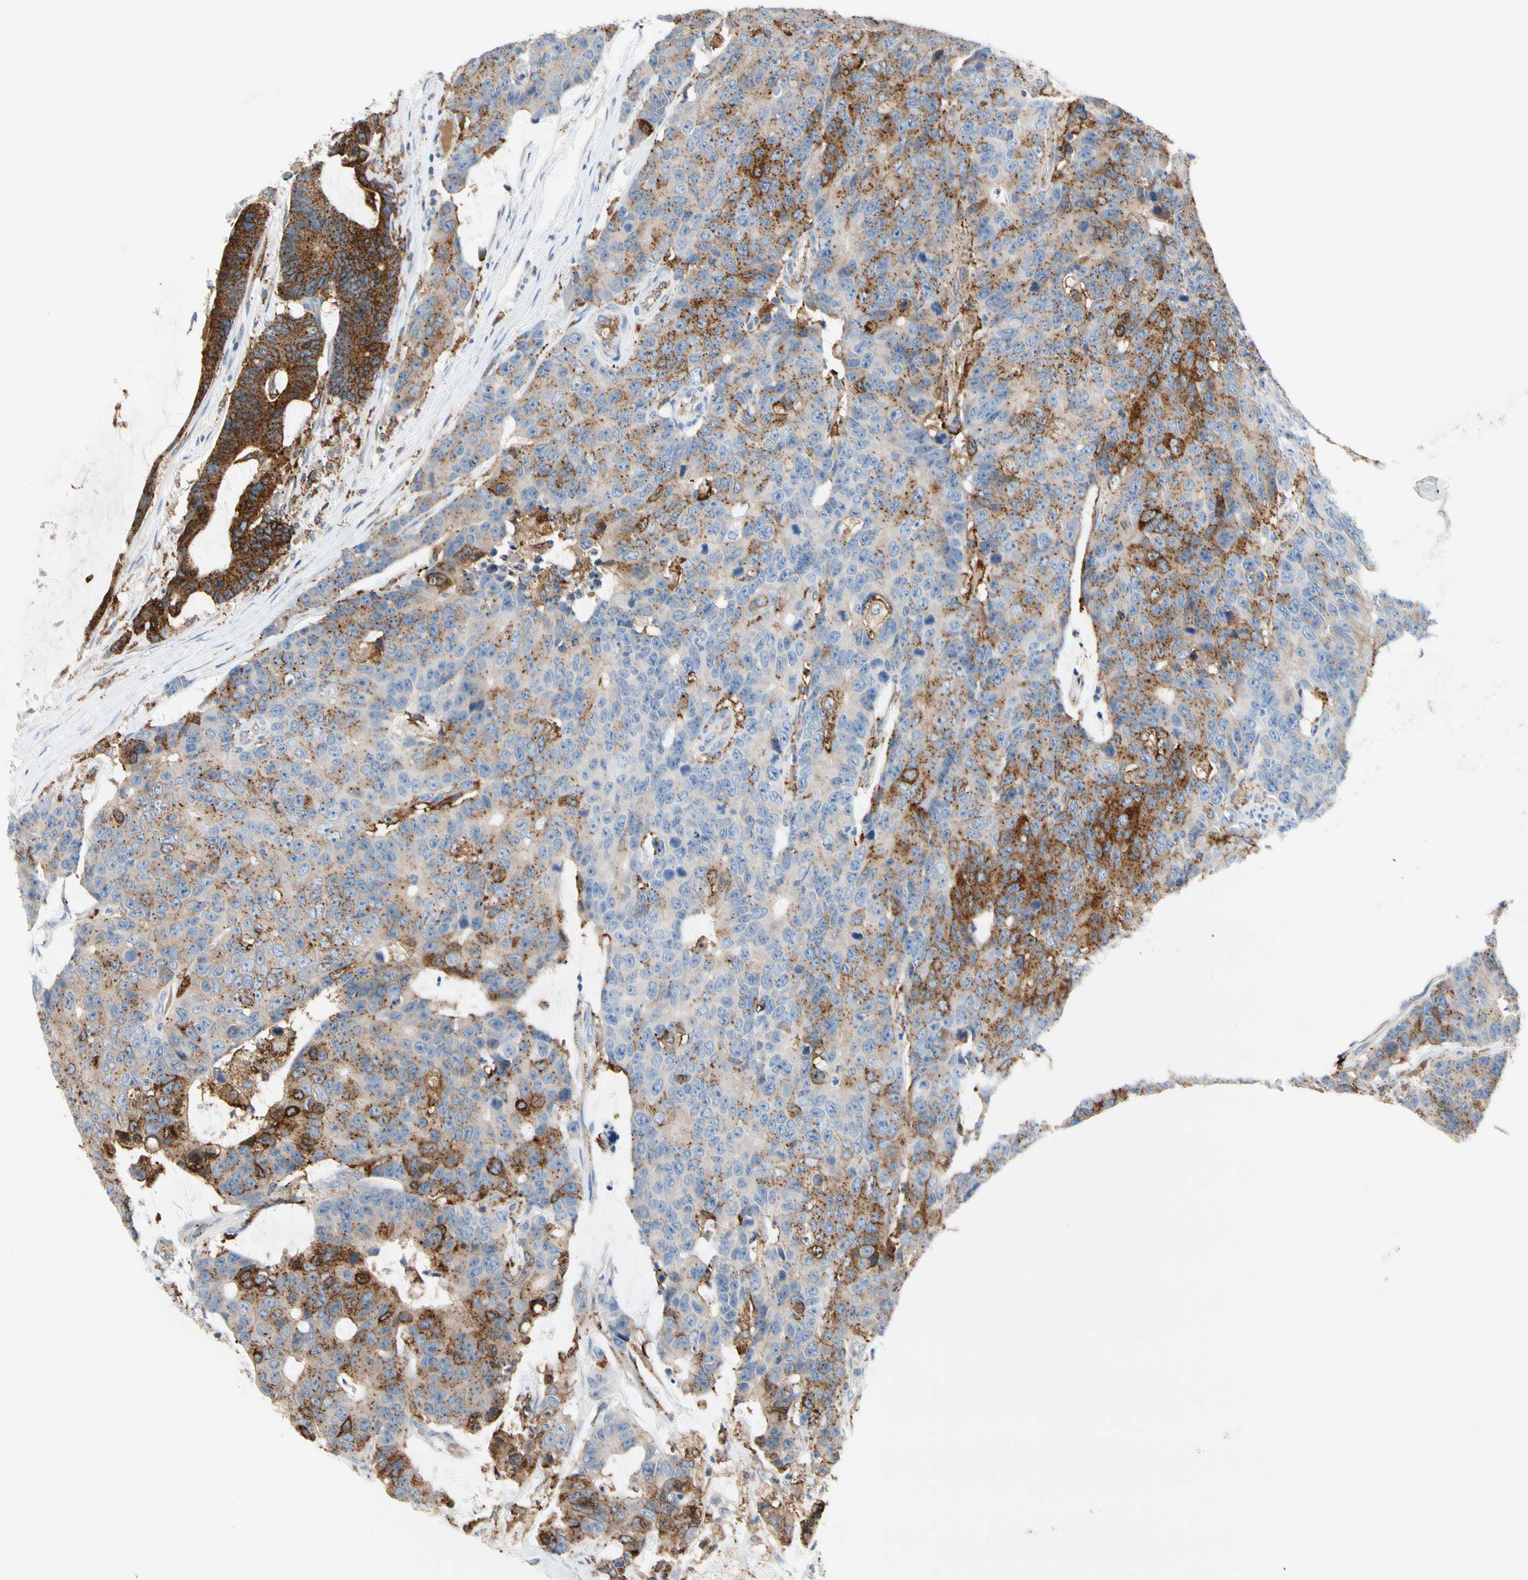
{"staining": {"intensity": "strong", "quantity": ">75%", "location": "cytoplasmic/membranous"}, "tissue": "colorectal cancer", "cell_type": "Tumor cells", "image_type": "cancer", "snomed": [{"axis": "morphology", "description": "Adenocarcinoma, NOS"}, {"axis": "topography", "description": "Colon"}], "caption": "DAB (3,3'-diaminobenzidine) immunohistochemical staining of adenocarcinoma (colorectal) reveals strong cytoplasmic/membranous protein positivity in about >75% of tumor cells. (IHC, brightfield microscopy, high magnification).", "gene": "NDFIP2", "patient": {"sex": "female", "age": 86}}